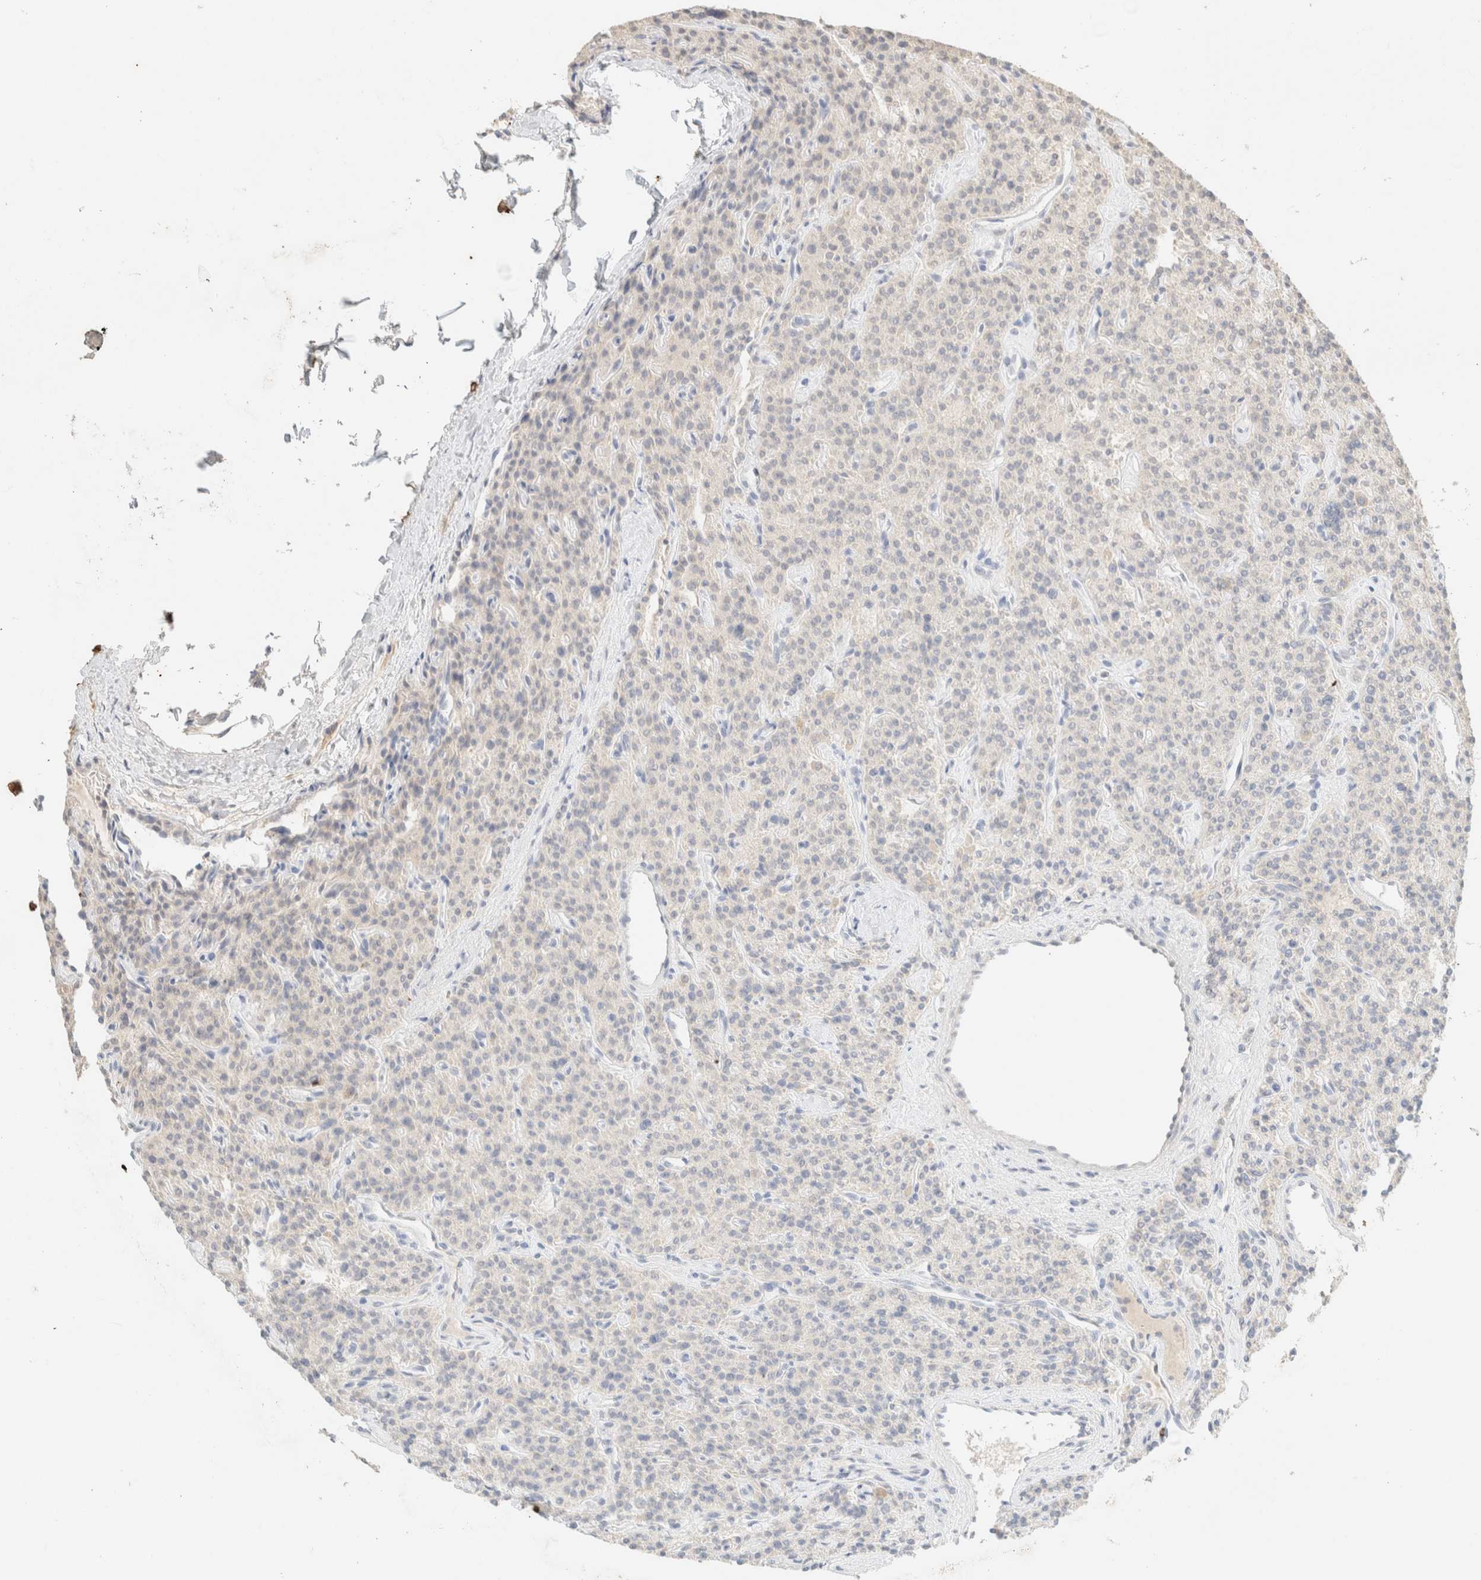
{"staining": {"intensity": "negative", "quantity": "none", "location": "none"}, "tissue": "parathyroid gland", "cell_type": "Glandular cells", "image_type": "normal", "snomed": [{"axis": "morphology", "description": "Normal tissue, NOS"}, {"axis": "topography", "description": "Parathyroid gland"}], "caption": "This is an IHC image of benign human parathyroid gland. There is no staining in glandular cells.", "gene": "CPA1", "patient": {"sex": "male", "age": 46}}